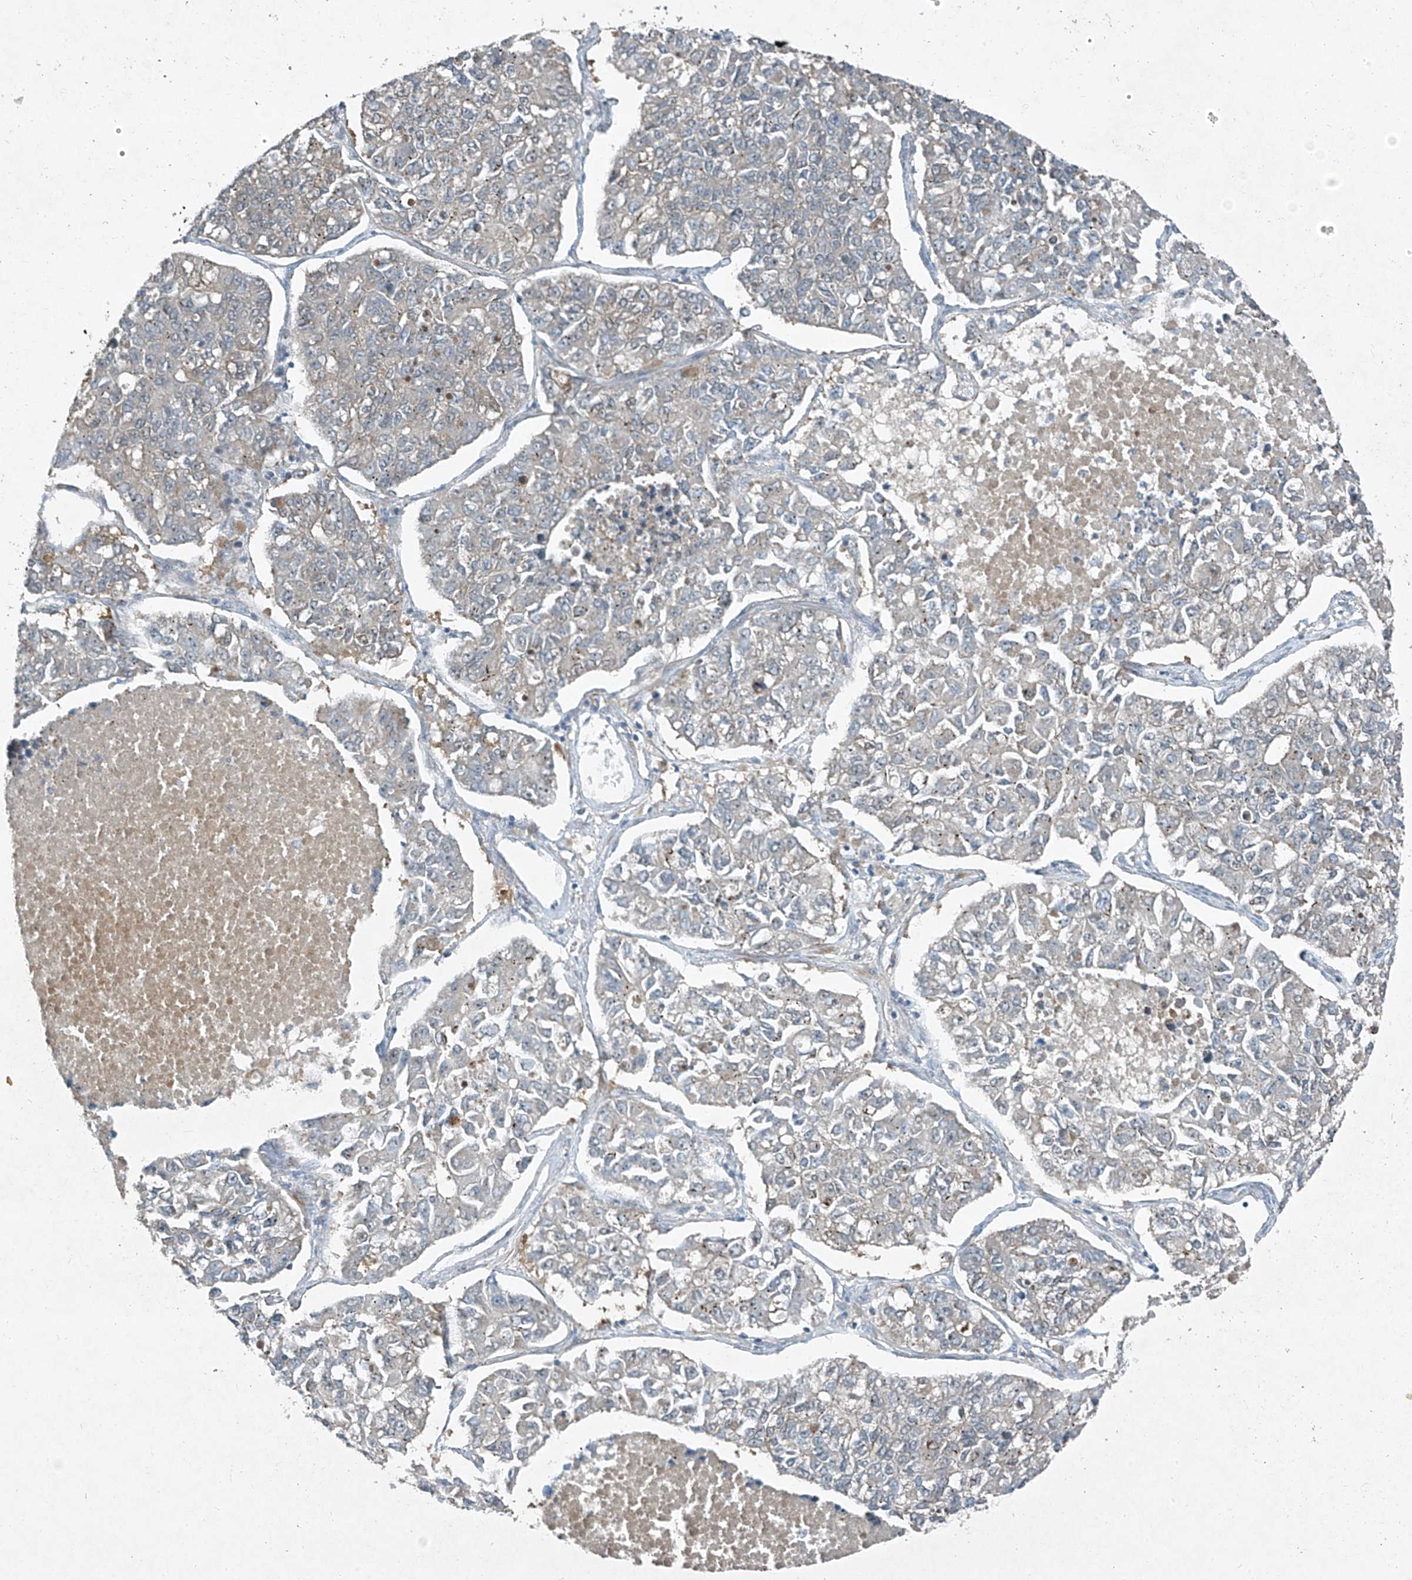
{"staining": {"intensity": "negative", "quantity": "none", "location": "none"}, "tissue": "lung cancer", "cell_type": "Tumor cells", "image_type": "cancer", "snomed": [{"axis": "morphology", "description": "Adenocarcinoma, NOS"}, {"axis": "topography", "description": "Lung"}], "caption": "This photomicrograph is of lung cancer stained with IHC to label a protein in brown with the nuclei are counter-stained blue. There is no staining in tumor cells.", "gene": "PPCS", "patient": {"sex": "male", "age": 49}}